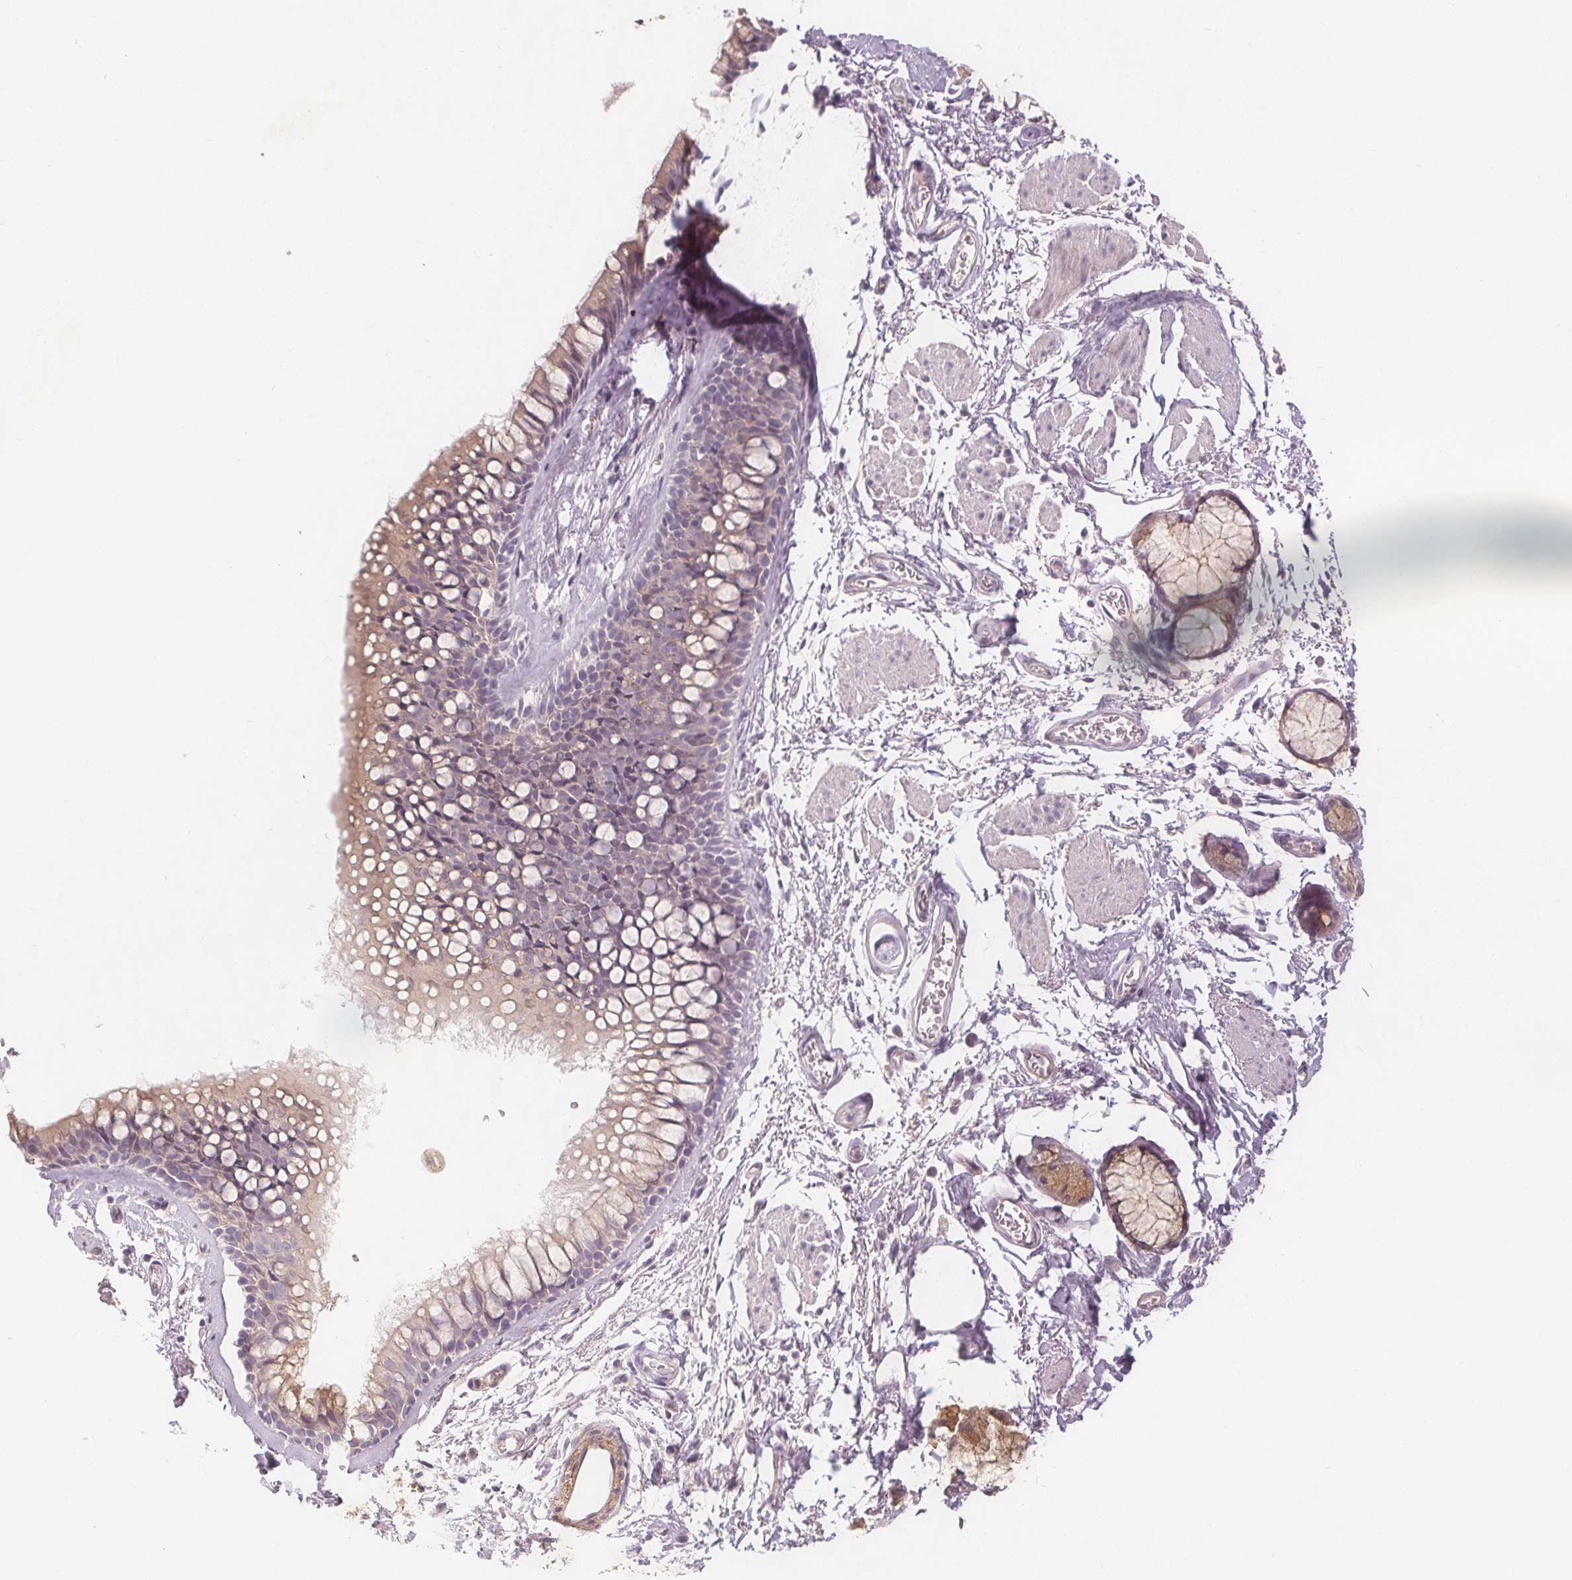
{"staining": {"intensity": "negative", "quantity": "none", "location": "none"}, "tissue": "adipose tissue", "cell_type": "Adipocytes", "image_type": "normal", "snomed": [{"axis": "morphology", "description": "Normal tissue, NOS"}, {"axis": "topography", "description": "Cartilage tissue"}, {"axis": "topography", "description": "Bronchus"}], "caption": "IHC of benign adipose tissue exhibits no staining in adipocytes. Nuclei are stained in blue.", "gene": "VNN1", "patient": {"sex": "female", "age": 79}}